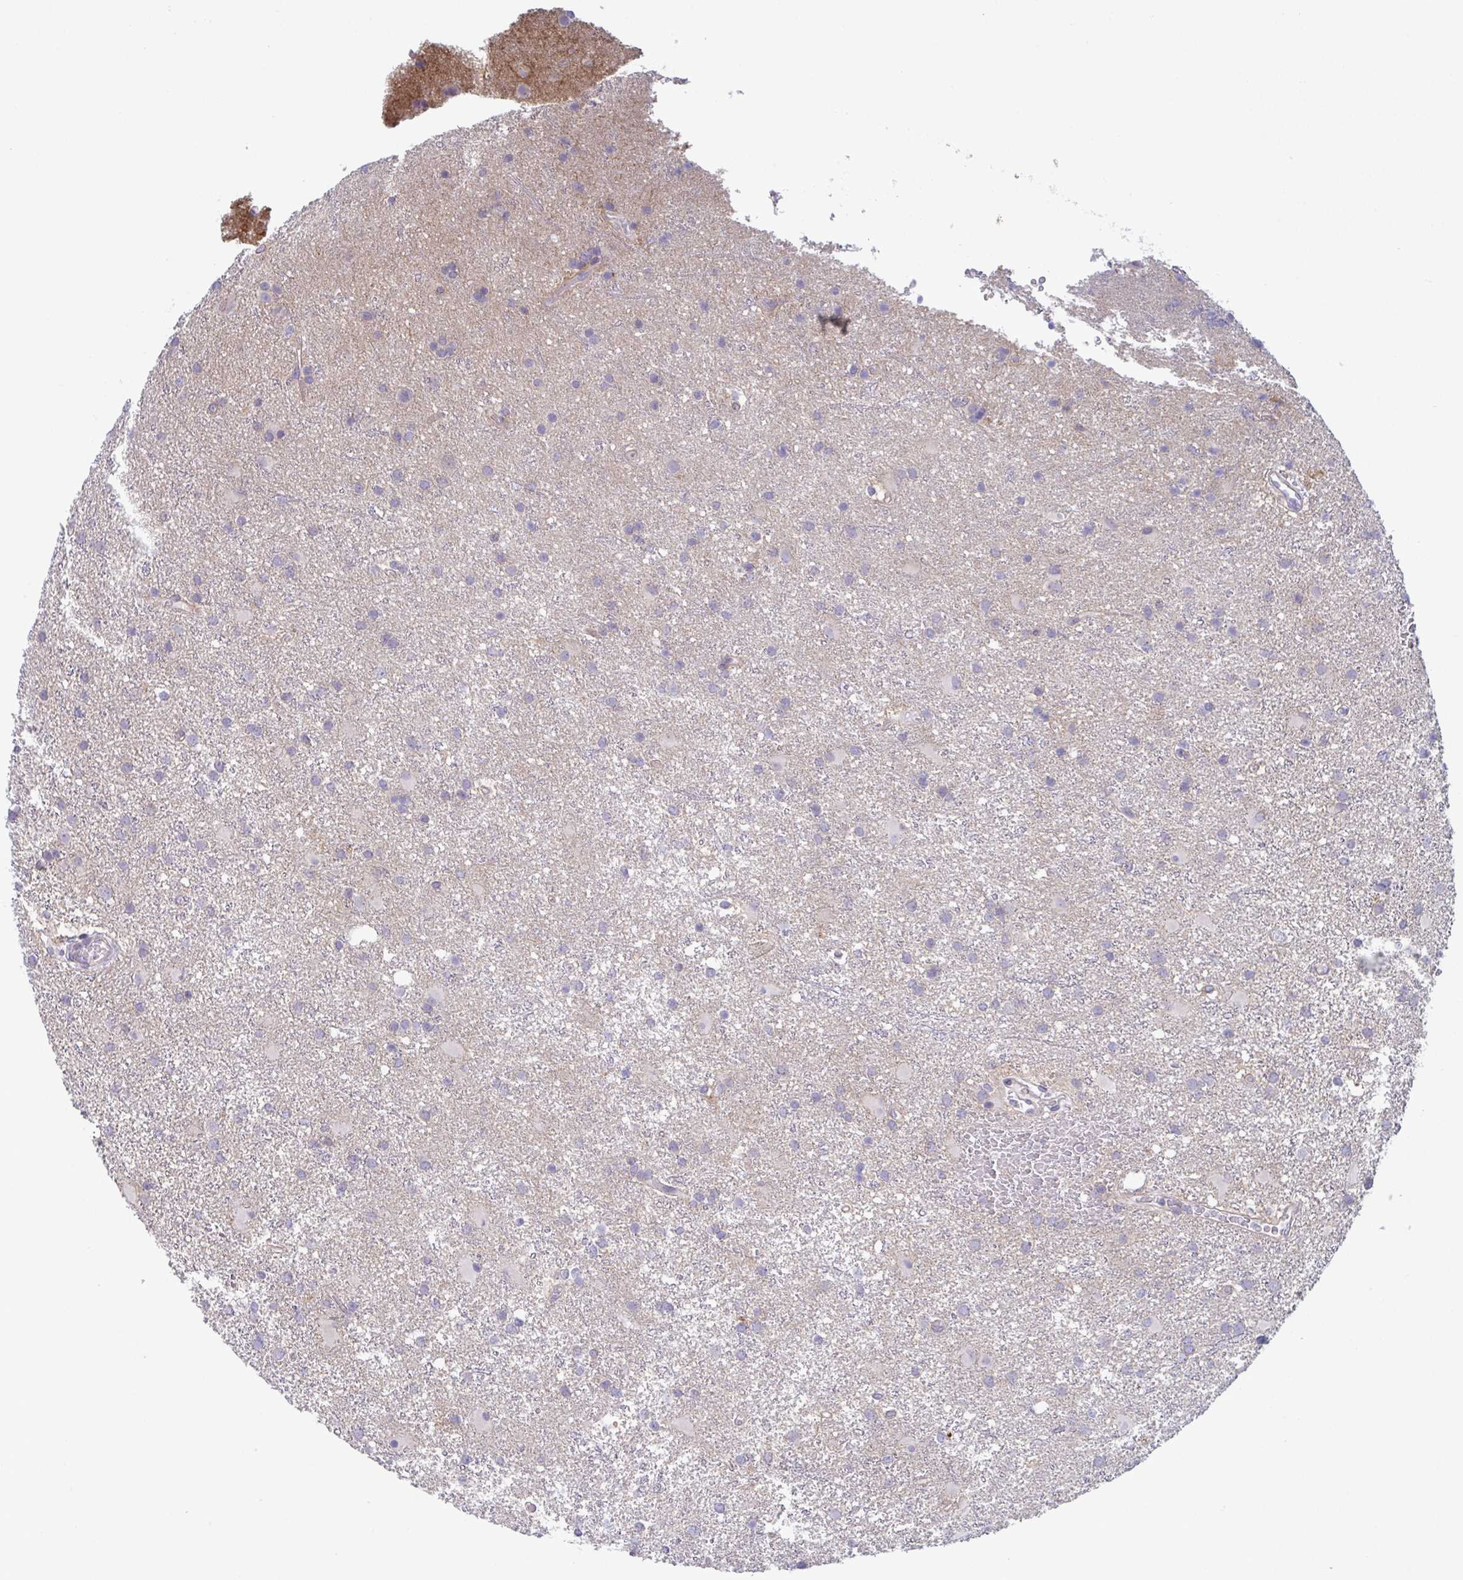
{"staining": {"intensity": "negative", "quantity": "none", "location": "none"}, "tissue": "glioma", "cell_type": "Tumor cells", "image_type": "cancer", "snomed": [{"axis": "morphology", "description": "Glioma, malignant, High grade"}, {"axis": "topography", "description": "Brain"}], "caption": "Immunohistochemistry (IHC) photomicrograph of neoplastic tissue: human malignant glioma (high-grade) stained with DAB (3,3'-diaminobenzidine) reveals no significant protein staining in tumor cells. (Stains: DAB immunohistochemistry with hematoxylin counter stain, Microscopy: brightfield microscopy at high magnification).", "gene": "STK26", "patient": {"sex": "male", "age": 55}}